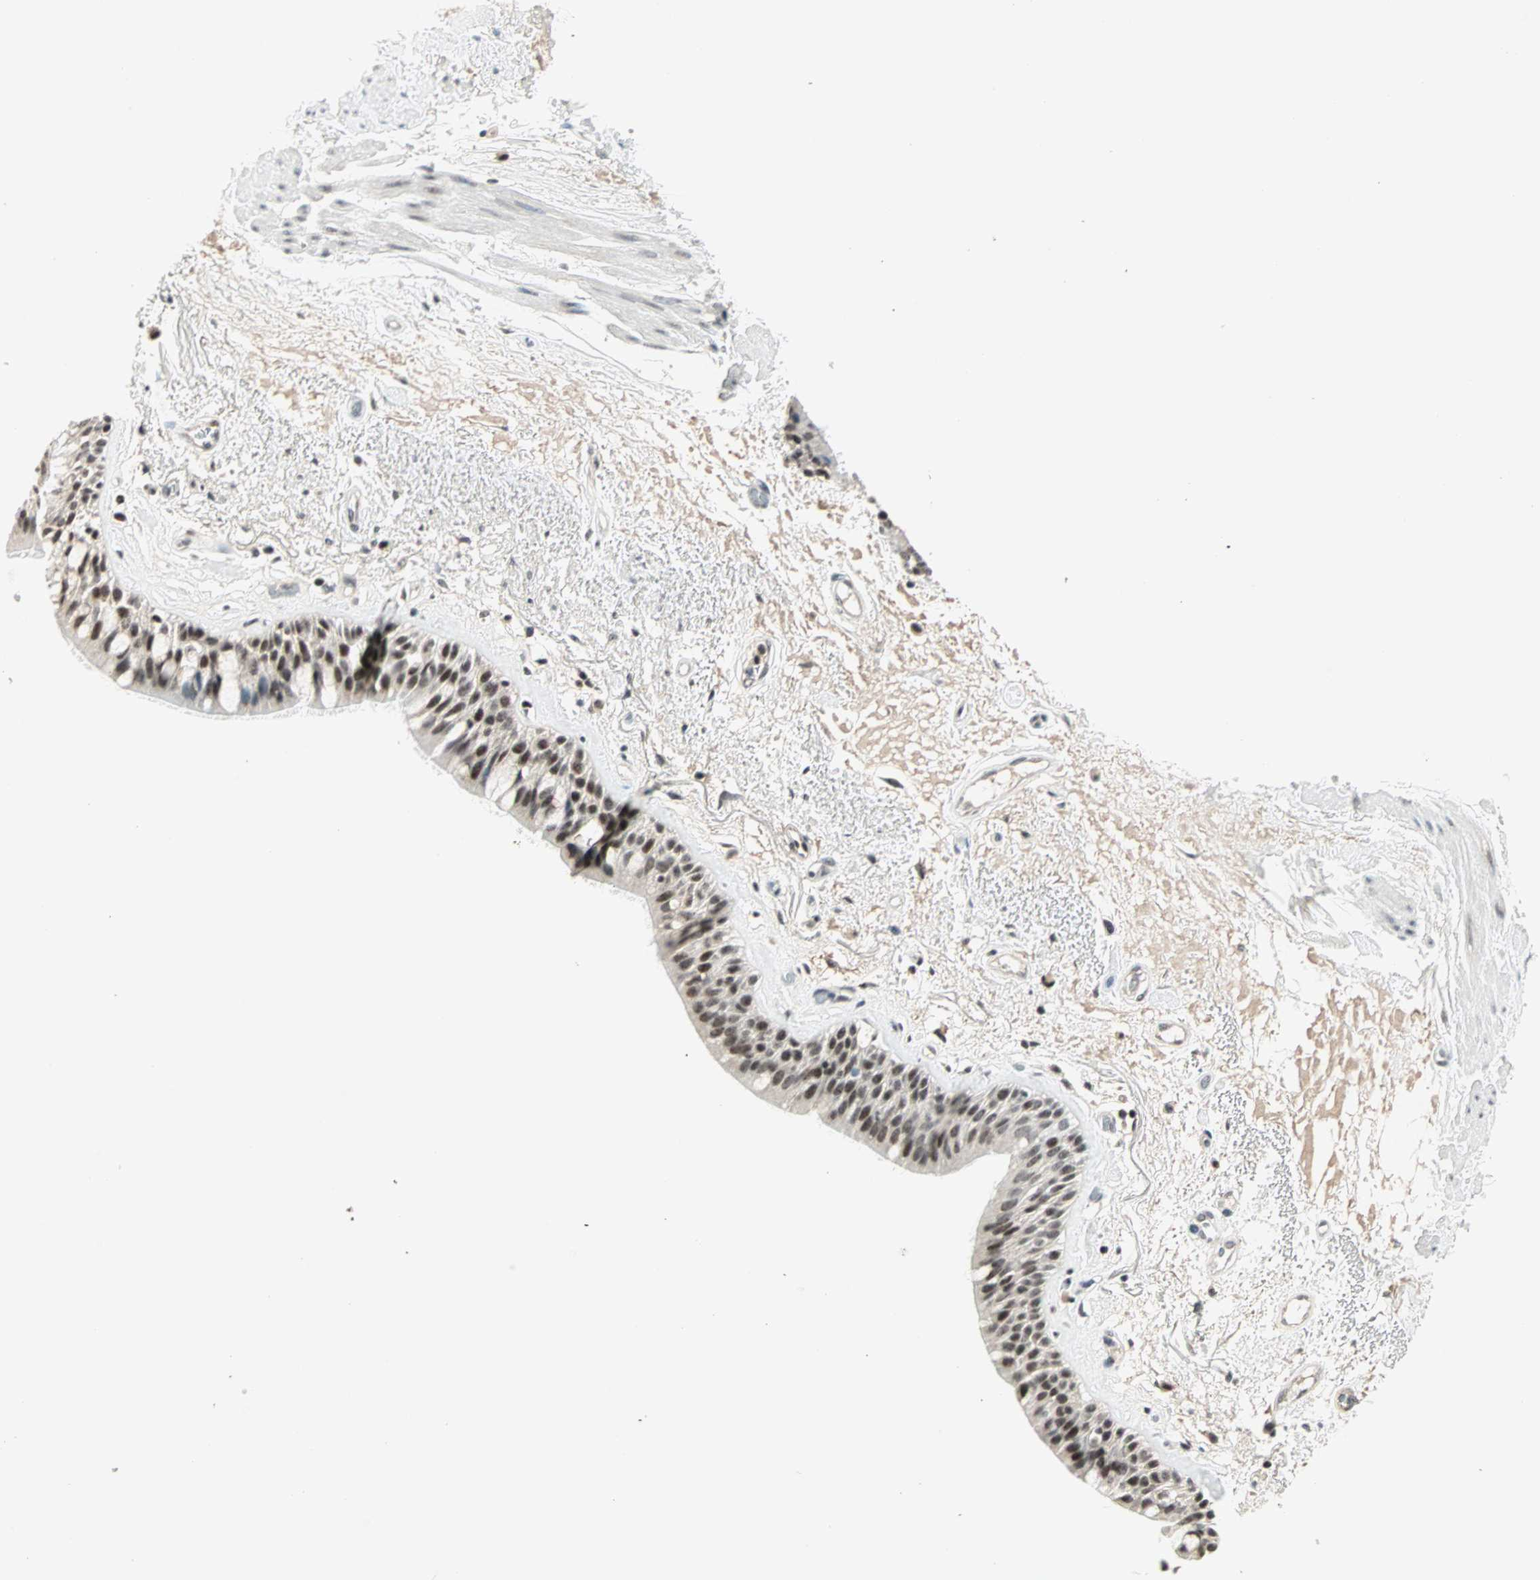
{"staining": {"intensity": "moderate", "quantity": ">75%", "location": "nuclear"}, "tissue": "bronchus", "cell_type": "Respiratory epithelial cells", "image_type": "normal", "snomed": [{"axis": "morphology", "description": "Normal tissue, NOS"}, {"axis": "topography", "description": "Bronchus"}], "caption": "Immunohistochemical staining of benign human bronchus displays >75% levels of moderate nuclear protein positivity in approximately >75% of respiratory epithelial cells.", "gene": "SIN3A", "patient": {"sex": "male", "age": 66}}